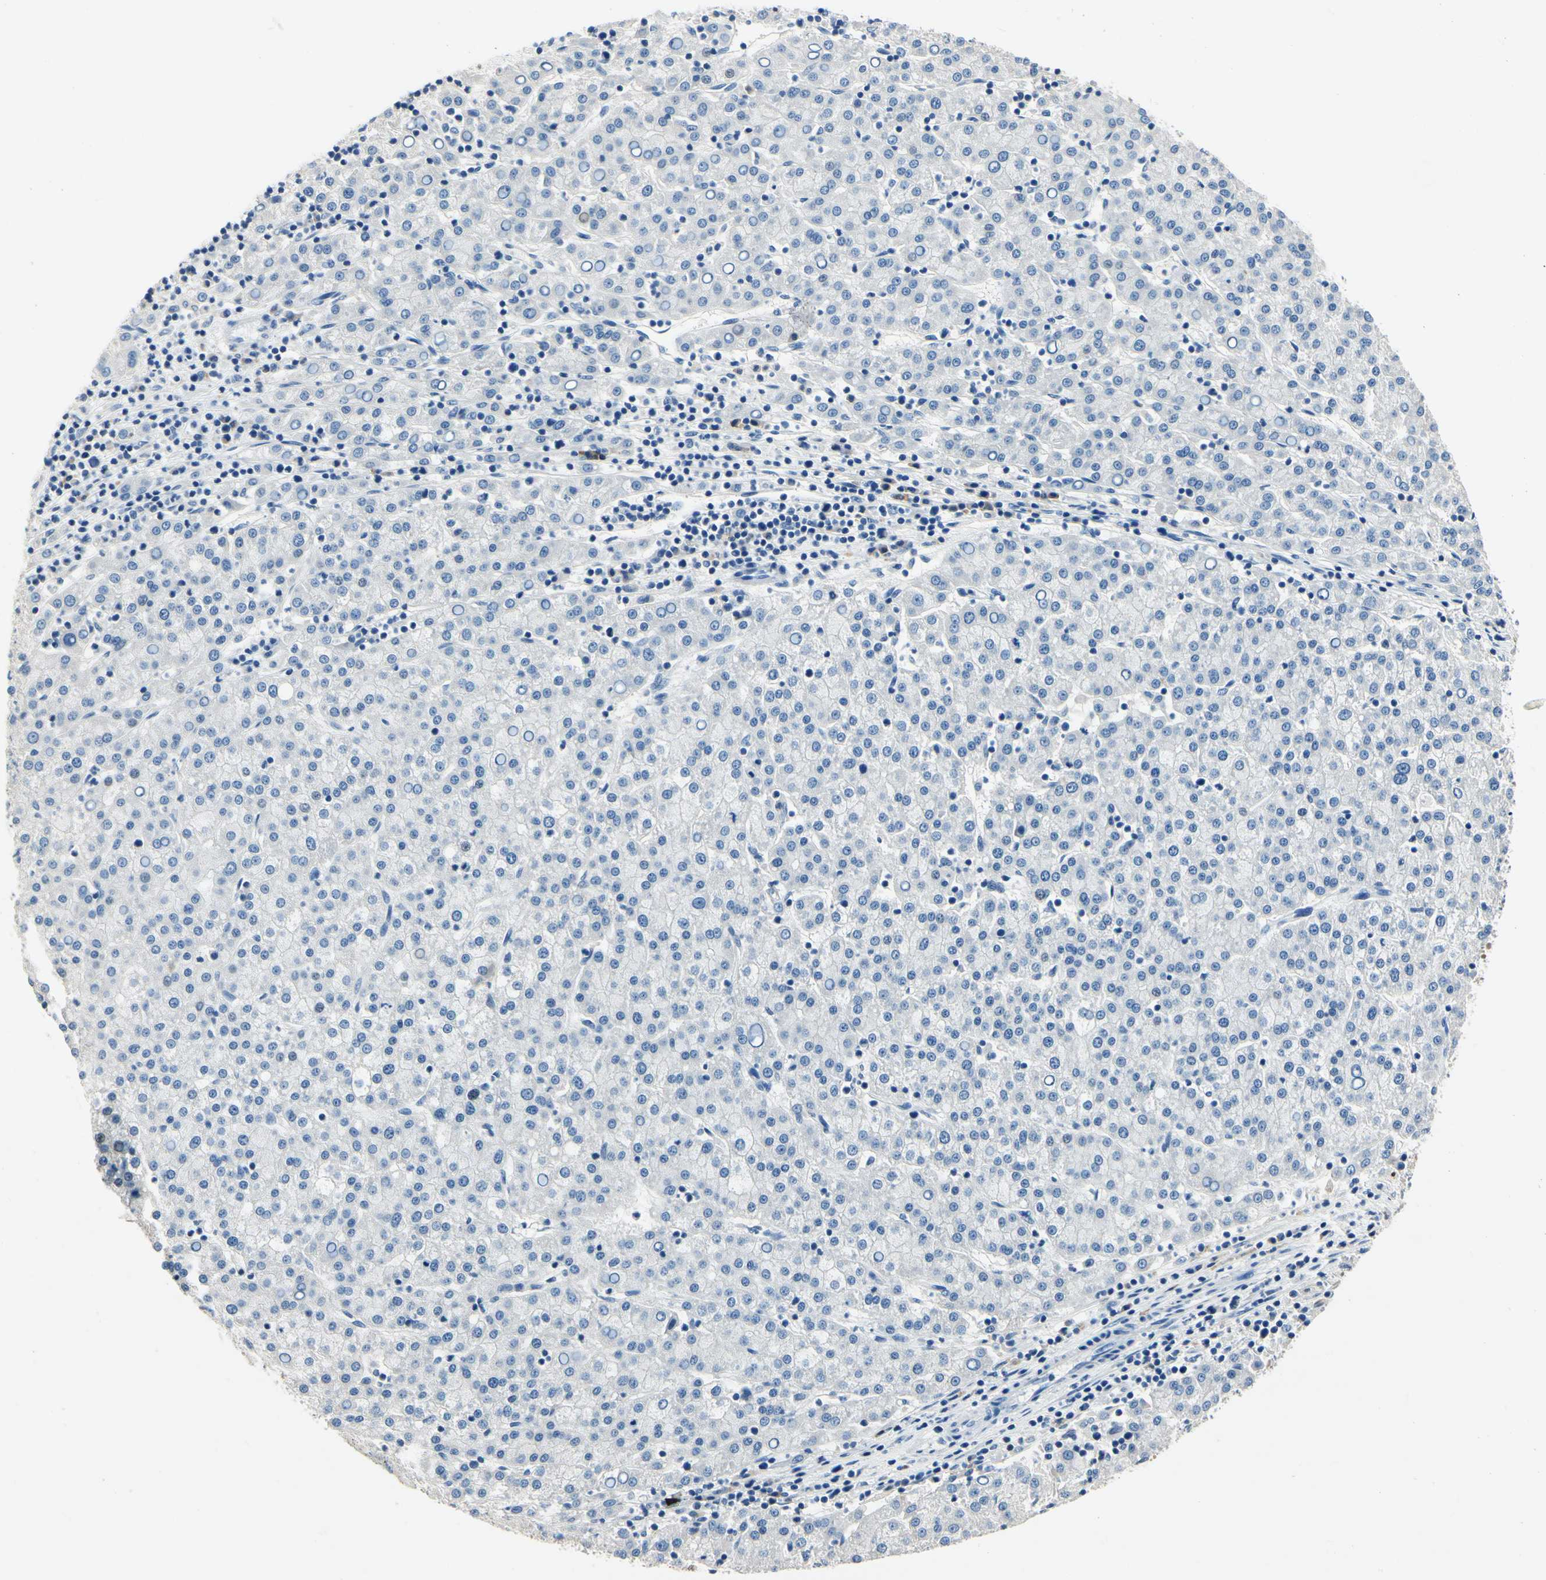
{"staining": {"intensity": "negative", "quantity": "none", "location": "none"}, "tissue": "liver cancer", "cell_type": "Tumor cells", "image_type": "cancer", "snomed": [{"axis": "morphology", "description": "Carcinoma, Hepatocellular, NOS"}, {"axis": "topography", "description": "Liver"}], "caption": "The photomicrograph shows no staining of tumor cells in liver cancer (hepatocellular carcinoma).", "gene": "TGFBR3", "patient": {"sex": "female", "age": 58}}